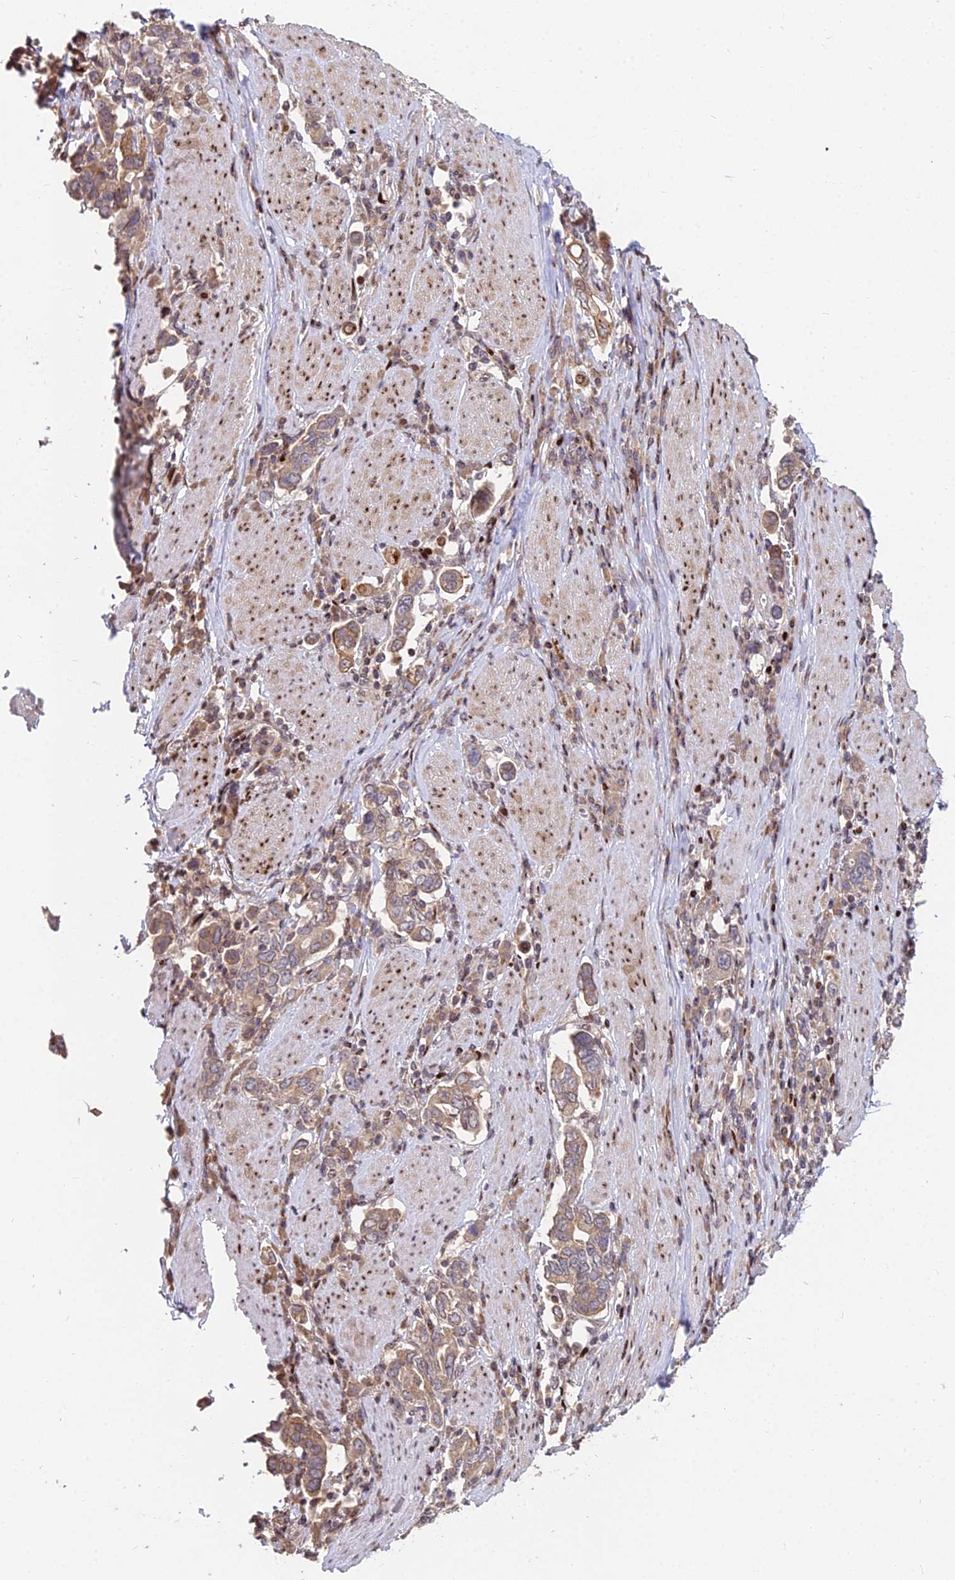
{"staining": {"intensity": "moderate", "quantity": ">75%", "location": "cytoplasmic/membranous"}, "tissue": "stomach cancer", "cell_type": "Tumor cells", "image_type": "cancer", "snomed": [{"axis": "morphology", "description": "Adenocarcinoma, NOS"}, {"axis": "topography", "description": "Stomach, upper"}, {"axis": "topography", "description": "Stomach"}], "caption": "Stomach cancer (adenocarcinoma) stained with a brown dye reveals moderate cytoplasmic/membranous positive staining in about >75% of tumor cells.", "gene": "RBMS2", "patient": {"sex": "male", "age": 62}}